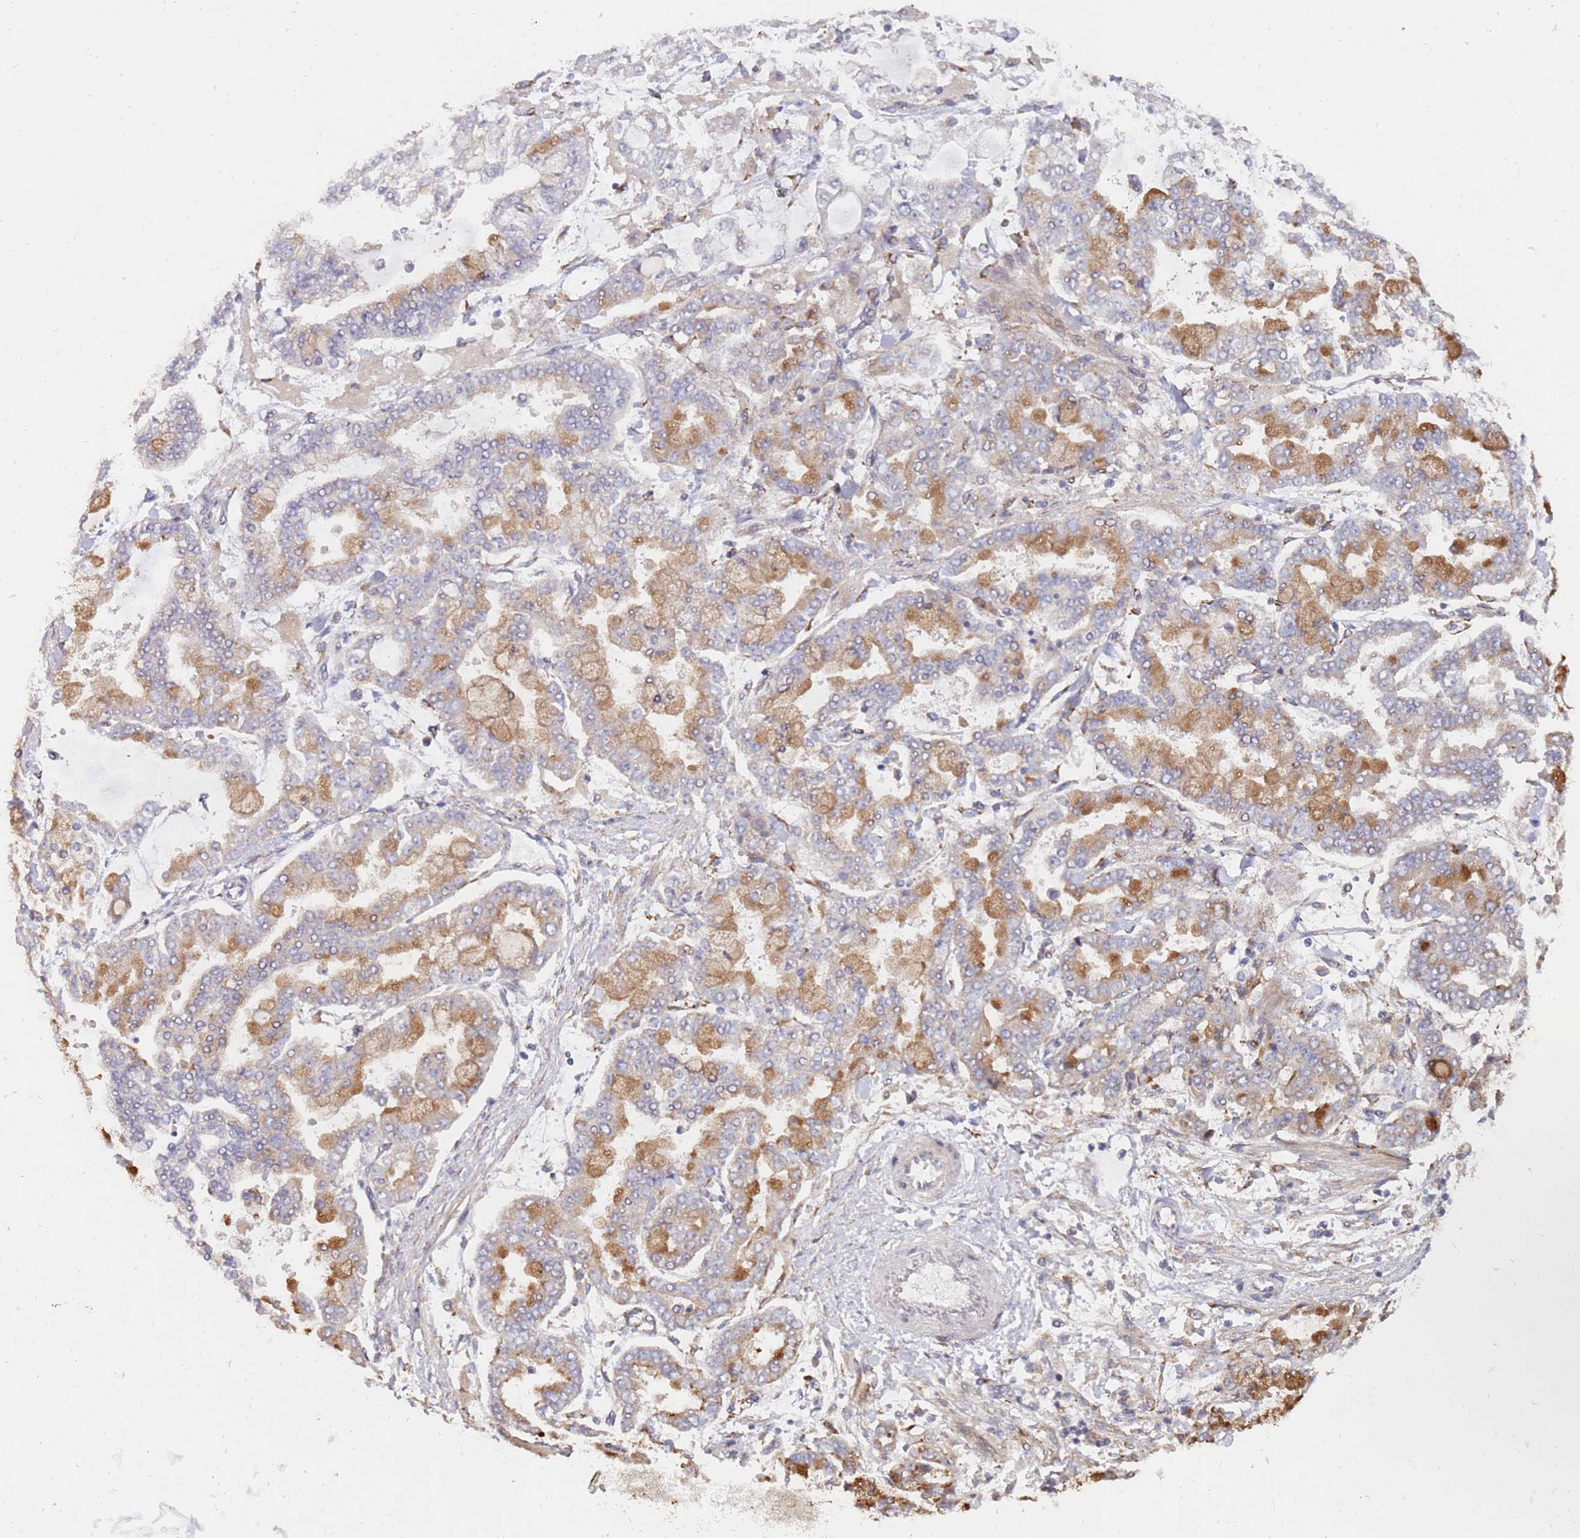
{"staining": {"intensity": "moderate", "quantity": "25%-75%", "location": "cytoplasmic/membranous"}, "tissue": "stomach cancer", "cell_type": "Tumor cells", "image_type": "cancer", "snomed": [{"axis": "morphology", "description": "Normal tissue, NOS"}, {"axis": "morphology", "description": "Adenocarcinoma, NOS"}, {"axis": "topography", "description": "Stomach, upper"}, {"axis": "topography", "description": "Stomach"}], "caption": "Immunohistochemistry (IHC) of stomach cancer (adenocarcinoma) exhibits medium levels of moderate cytoplasmic/membranous positivity in approximately 25%-75% of tumor cells. (IHC, brightfield microscopy, high magnification).", "gene": "VRK2", "patient": {"sex": "male", "age": 76}}